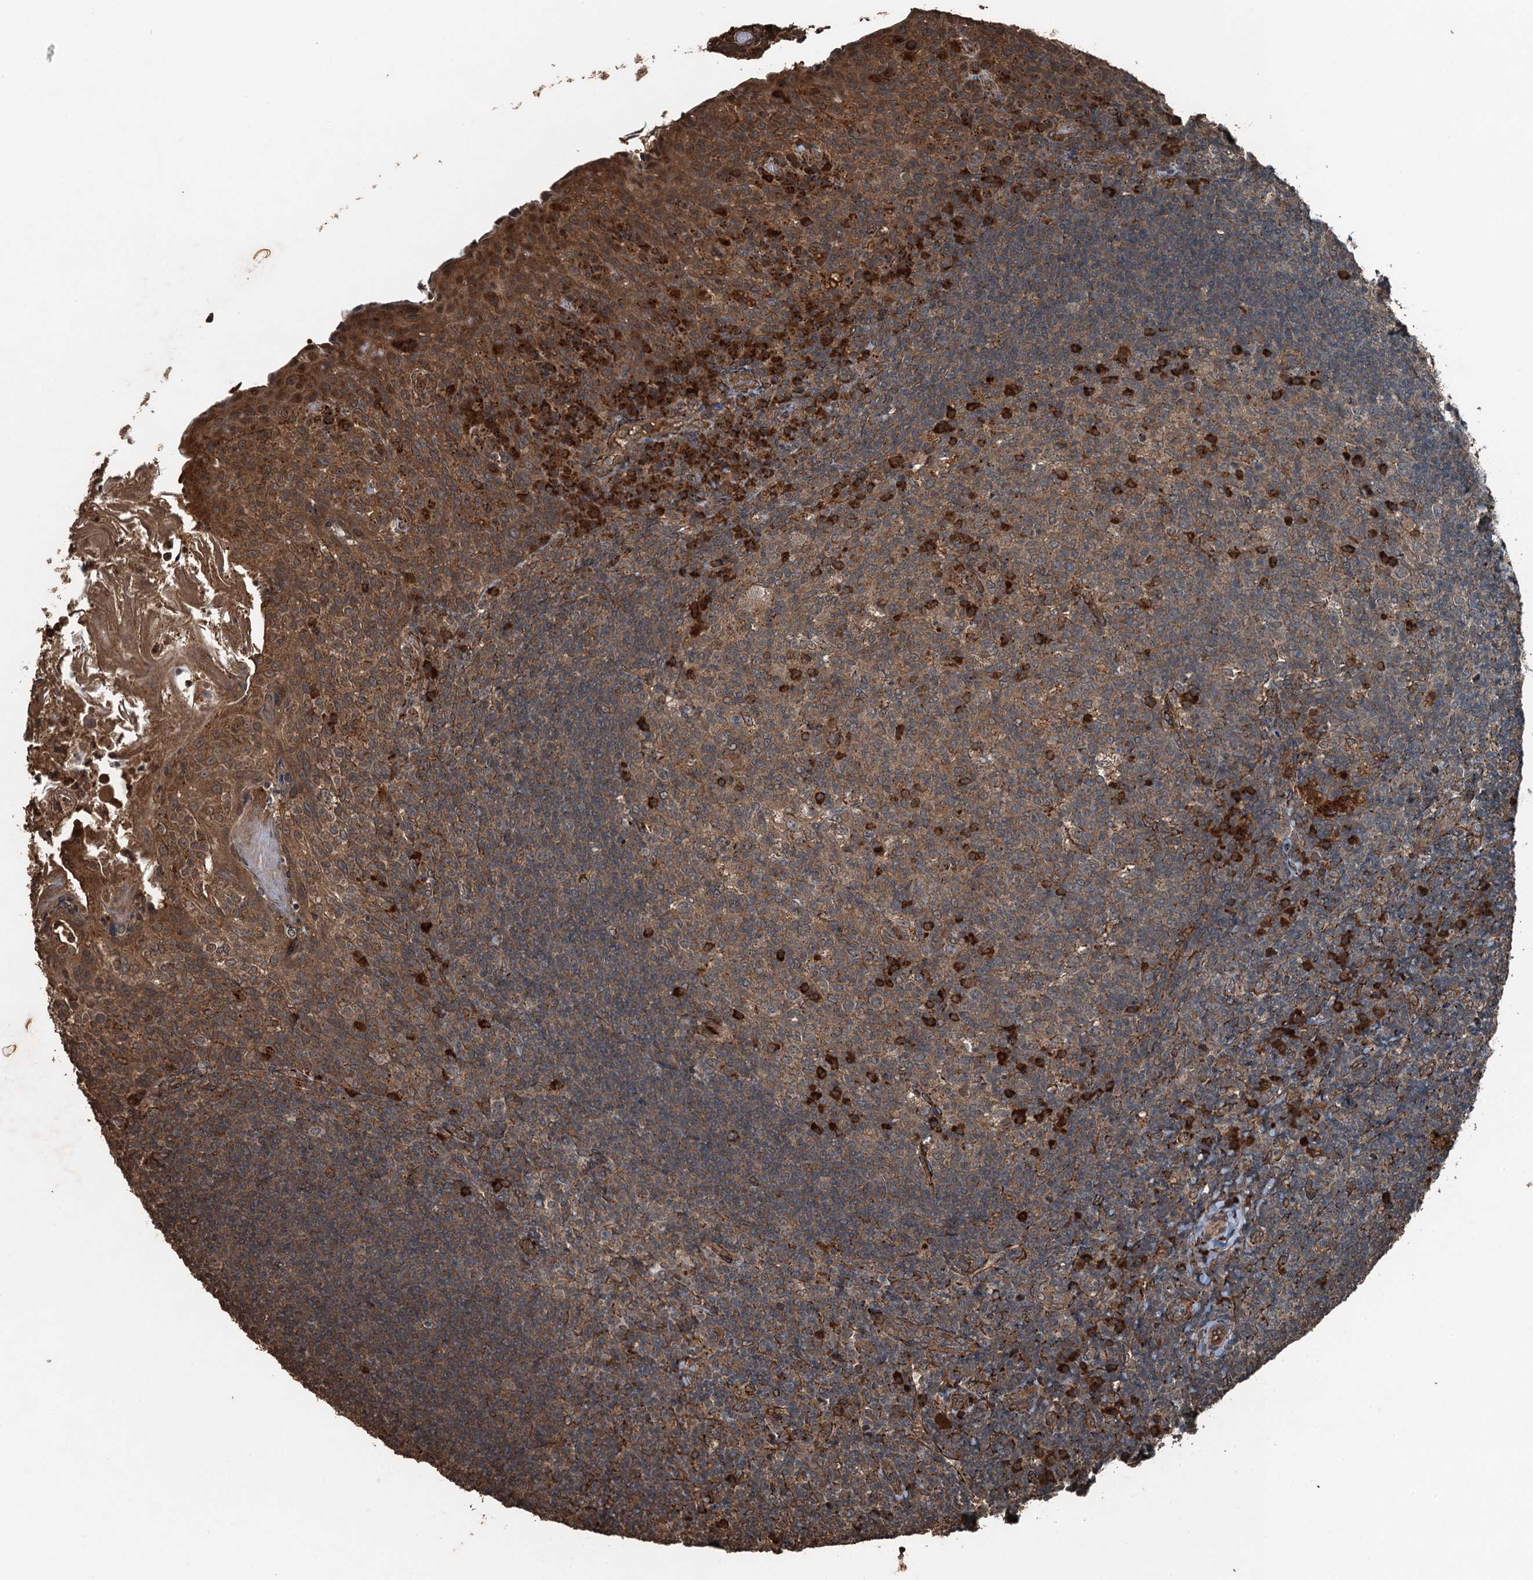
{"staining": {"intensity": "strong", "quantity": "<25%", "location": "cytoplasmic/membranous"}, "tissue": "tonsil", "cell_type": "Germinal center cells", "image_type": "normal", "snomed": [{"axis": "morphology", "description": "Normal tissue, NOS"}, {"axis": "topography", "description": "Tonsil"}], "caption": "Strong cytoplasmic/membranous protein expression is appreciated in approximately <25% of germinal center cells in tonsil. Nuclei are stained in blue.", "gene": "TCTN1", "patient": {"sex": "female", "age": 10}}